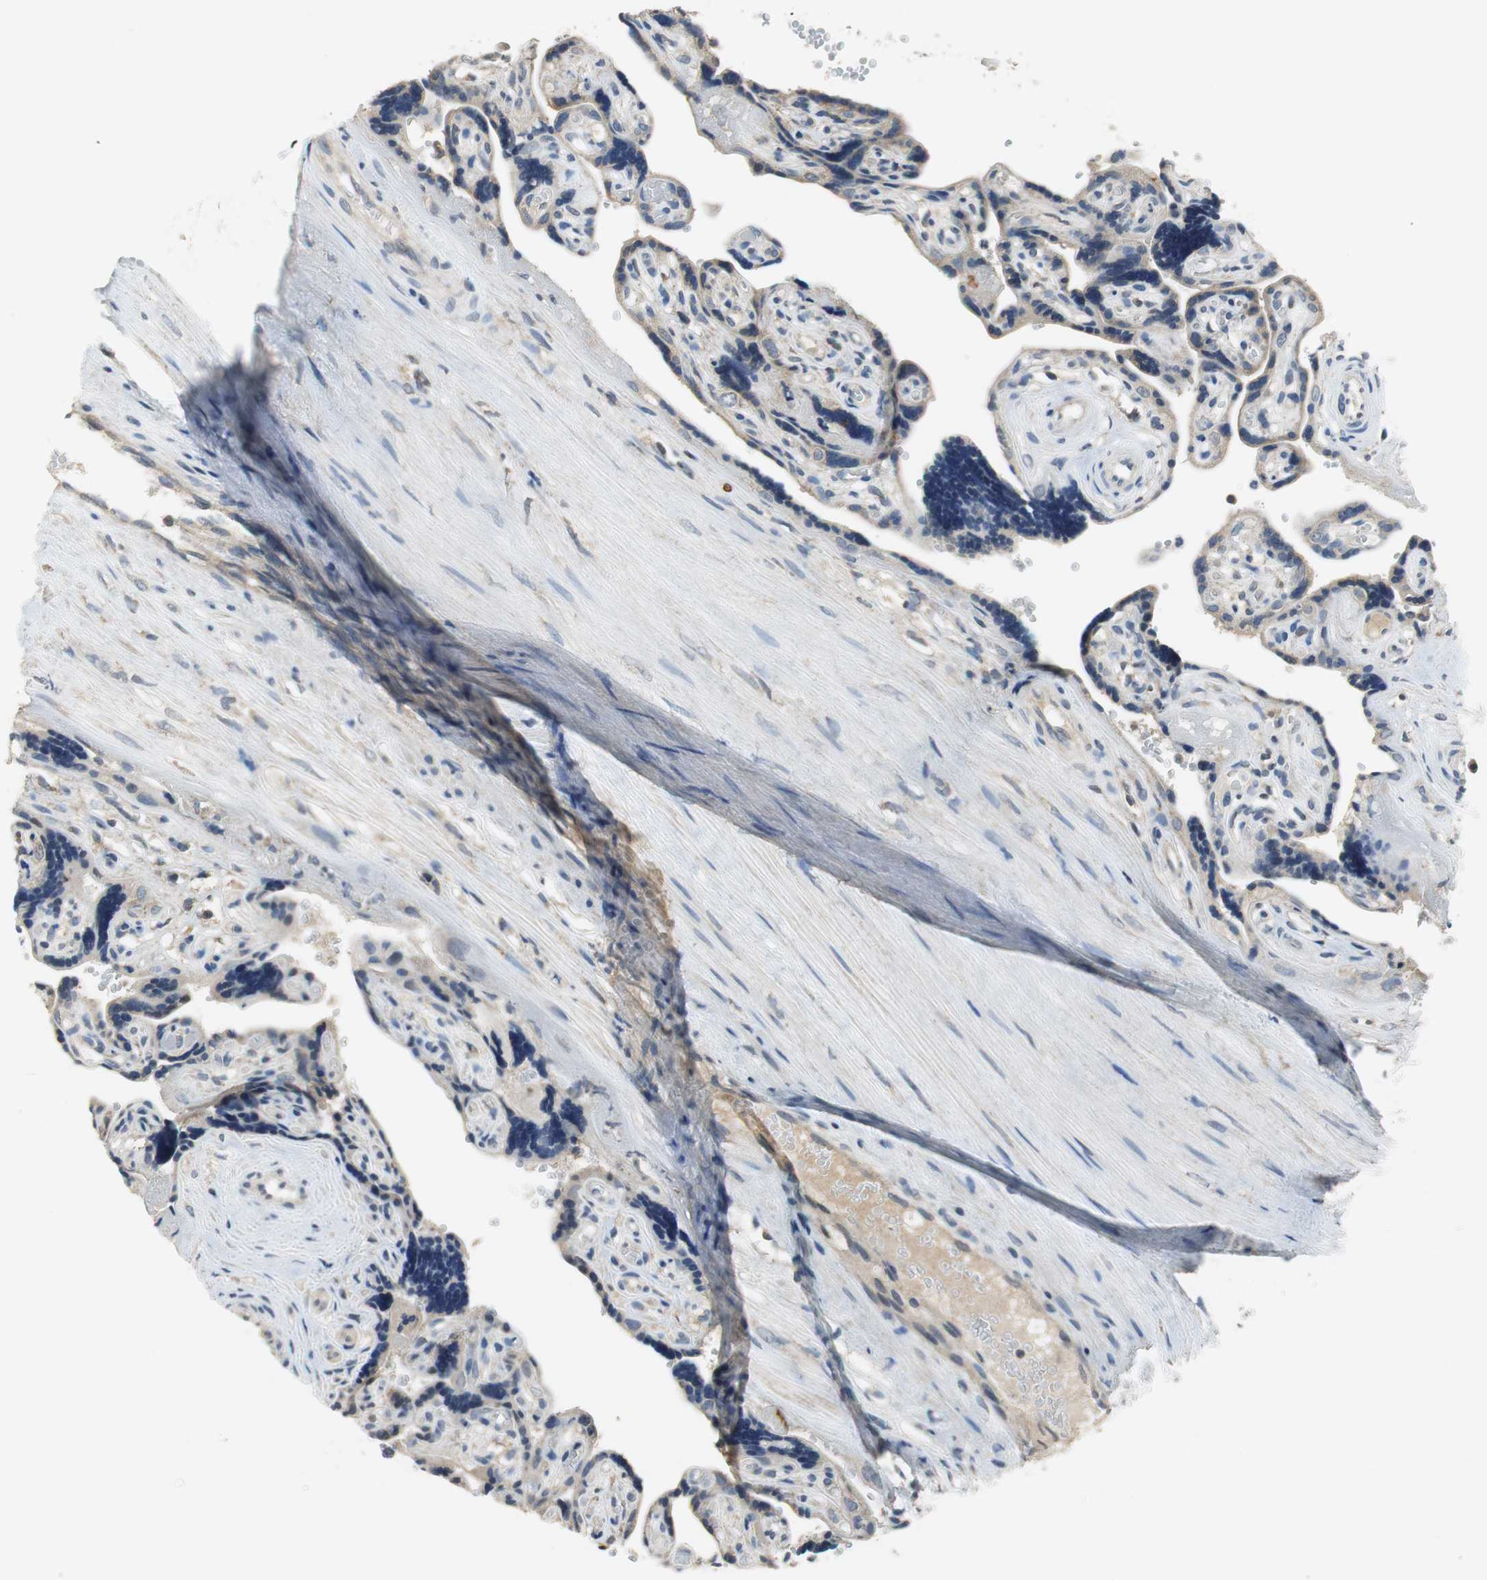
{"staining": {"intensity": "weak", "quantity": ">75%", "location": "cytoplasmic/membranous"}, "tissue": "placenta", "cell_type": "Decidual cells", "image_type": "normal", "snomed": [{"axis": "morphology", "description": "Normal tissue, NOS"}, {"axis": "topography", "description": "Placenta"}], "caption": "Placenta stained with immunohistochemistry (IHC) exhibits weak cytoplasmic/membranous expression in about >75% of decidual cells.", "gene": "MTIF2", "patient": {"sex": "female", "age": 30}}